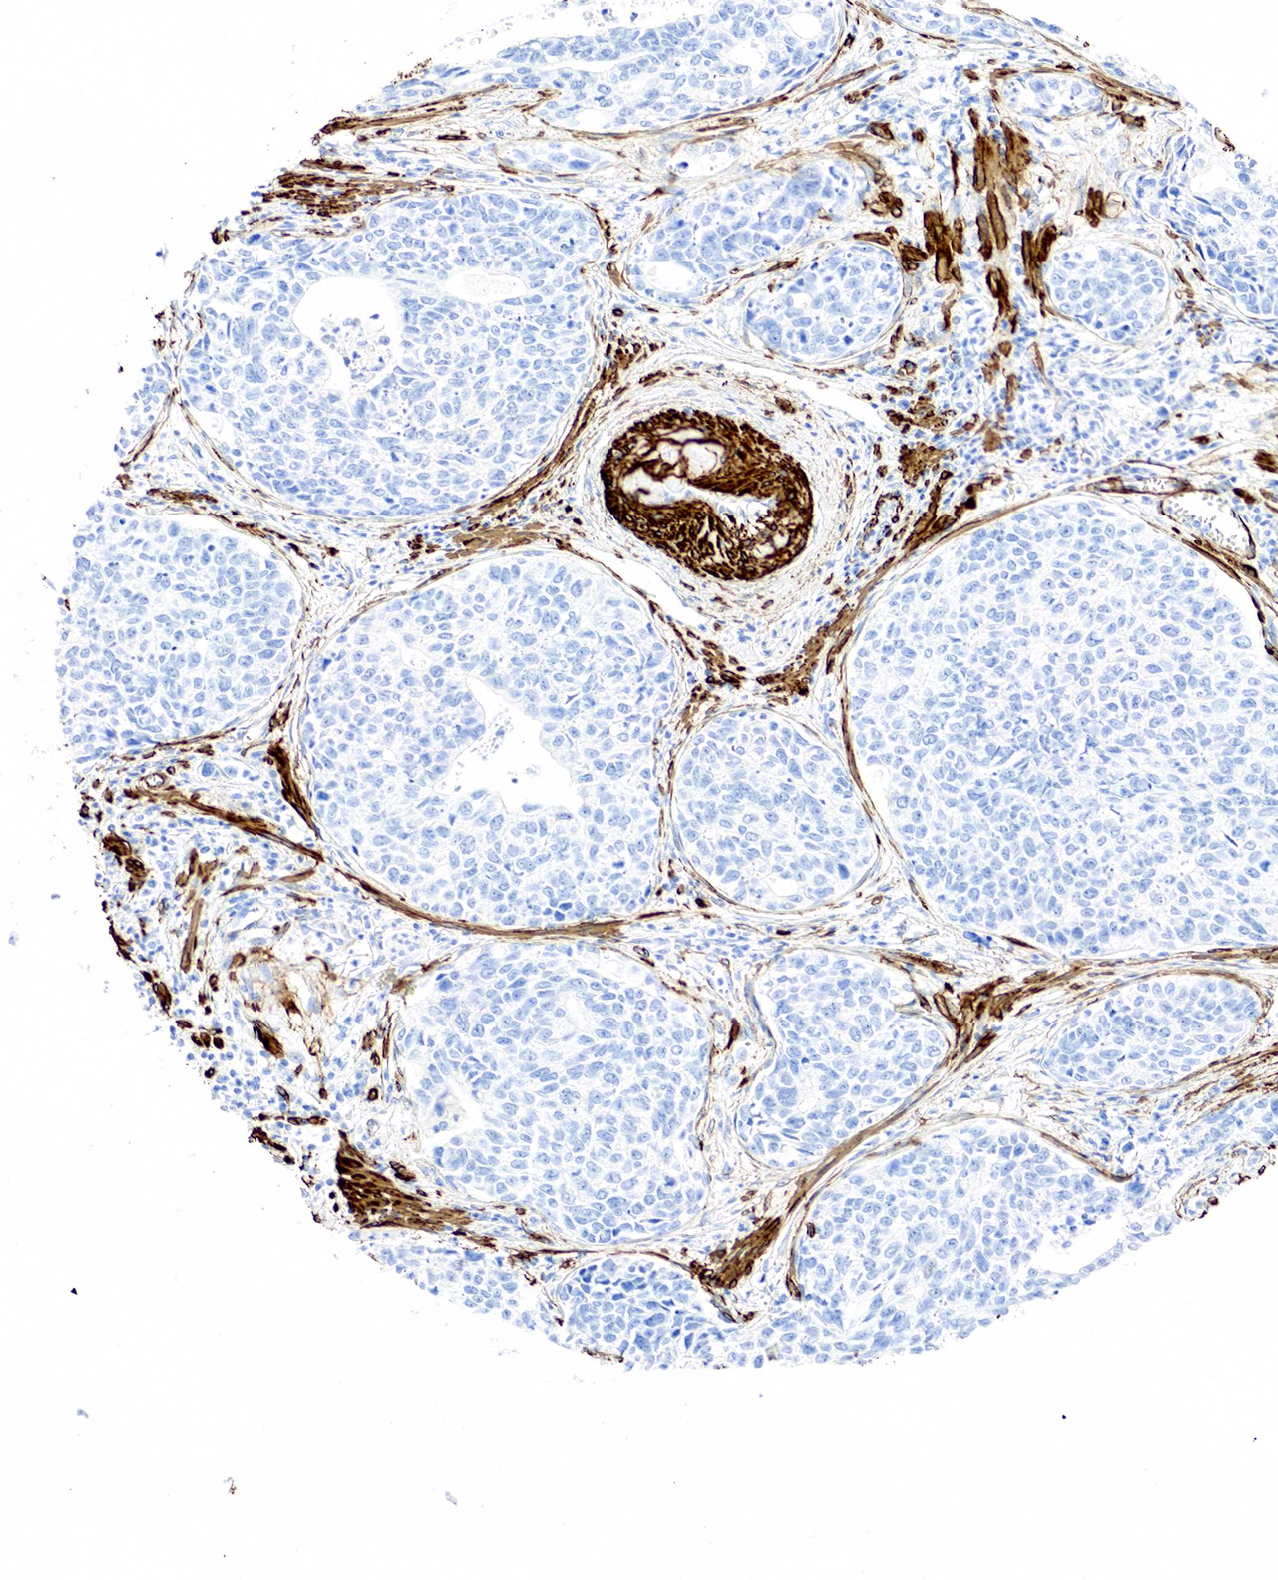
{"staining": {"intensity": "negative", "quantity": "none", "location": "none"}, "tissue": "urothelial cancer", "cell_type": "Tumor cells", "image_type": "cancer", "snomed": [{"axis": "morphology", "description": "Urothelial carcinoma, High grade"}, {"axis": "topography", "description": "Urinary bladder"}], "caption": "Immunohistochemistry (IHC) photomicrograph of neoplastic tissue: human urothelial carcinoma (high-grade) stained with DAB reveals no significant protein staining in tumor cells.", "gene": "ACTA1", "patient": {"sex": "male", "age": 81}}